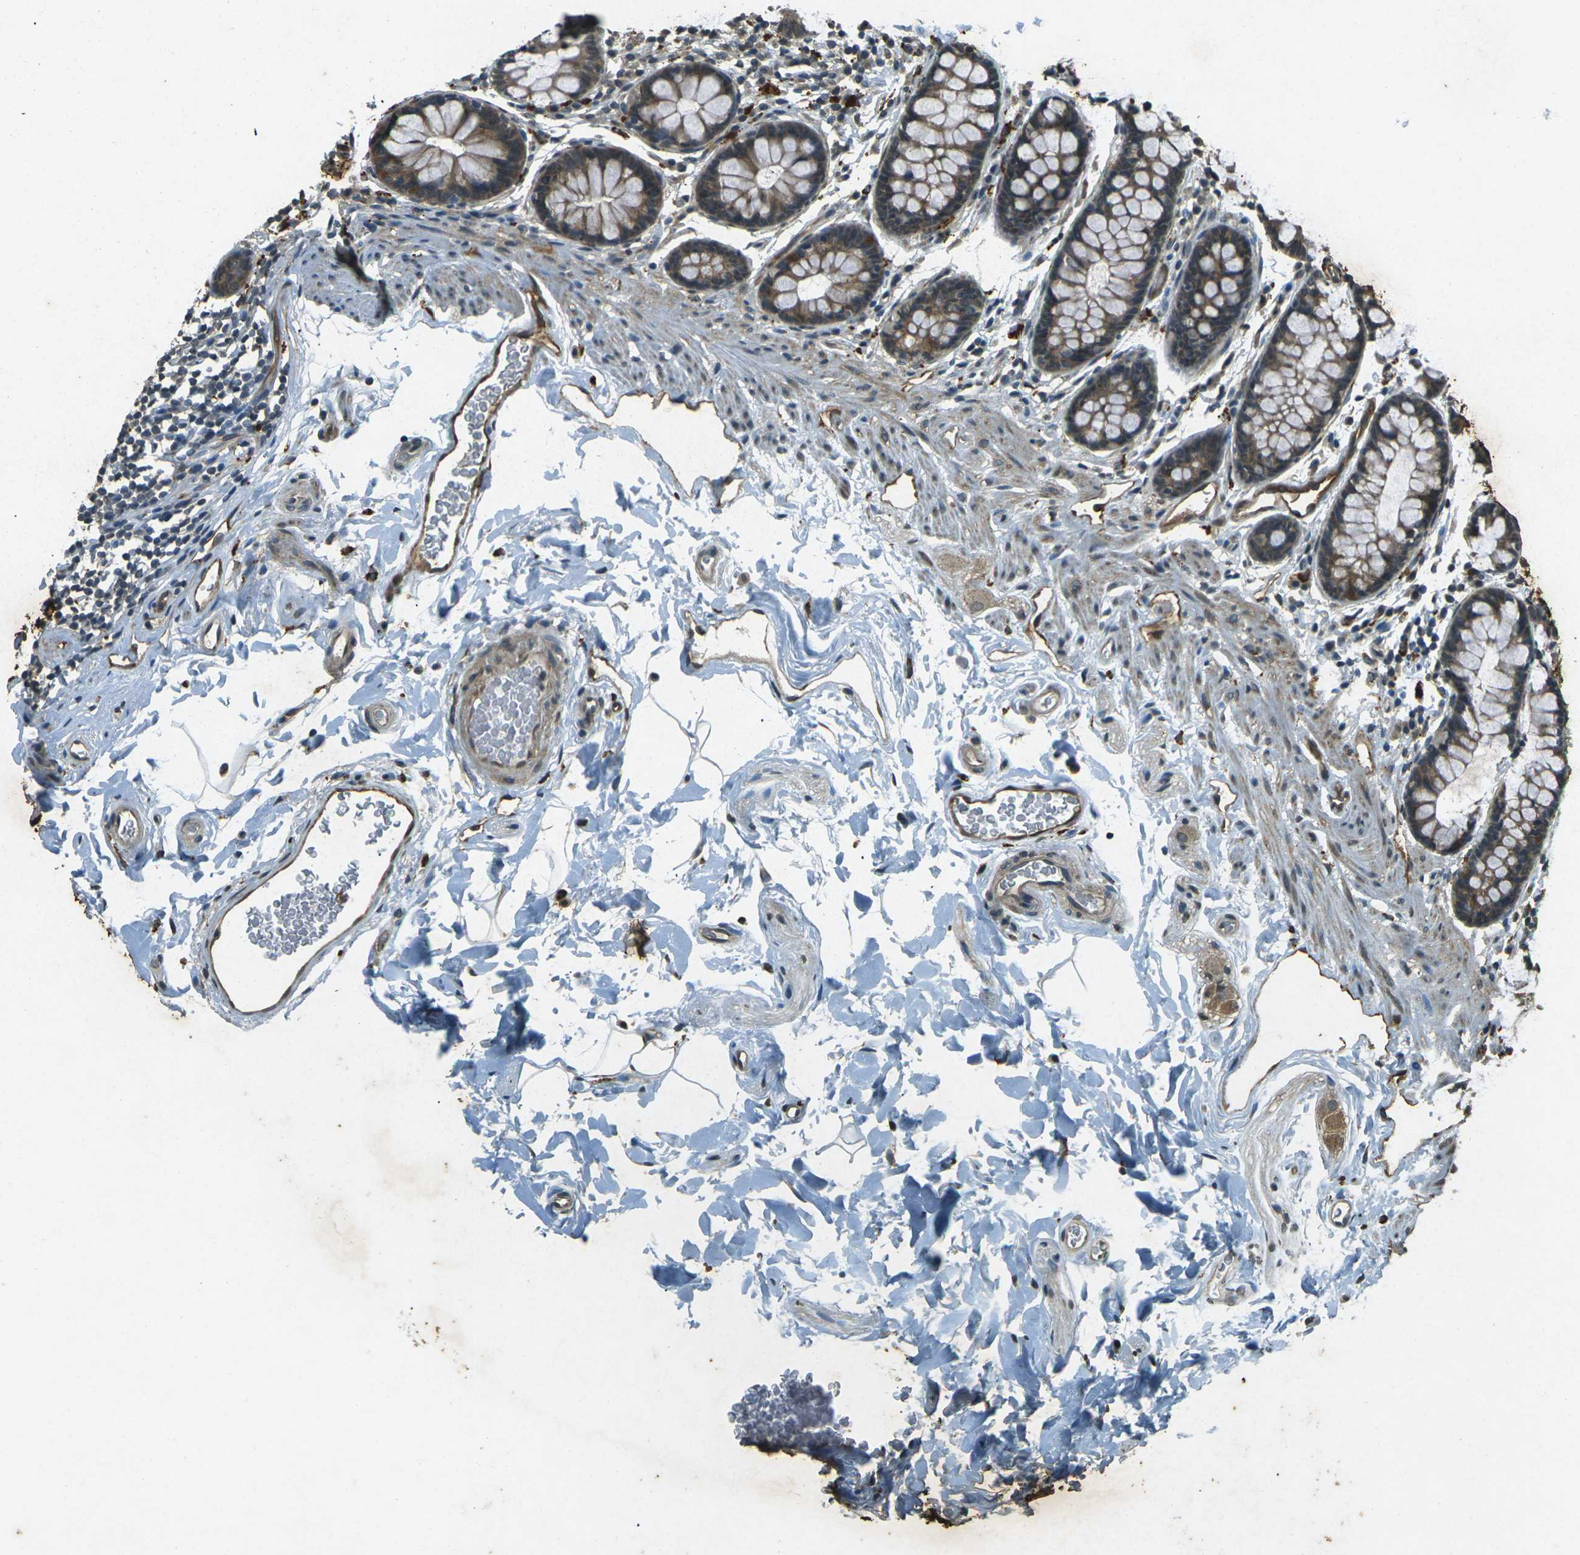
{"staining": {"intensity": "strong", "quantity": ">75%", "location": "cytoplasmic/membranous"}, "tissue": "colon", "cell_type": "Endothelial cells", "image_type": "normal", "snomed": [{"axis": "morphology", "description": "Normal tissue, NOS"}, {"axis": "topography", "description": "Colon"}], "caption": "Protein expression analysis of normal human colon reveals strong cytoplasmic/membranous staining in approximately >75% of endothelial cells.", "gene": "PDE2A", "patient": {"sex": "female", "age": 80}}